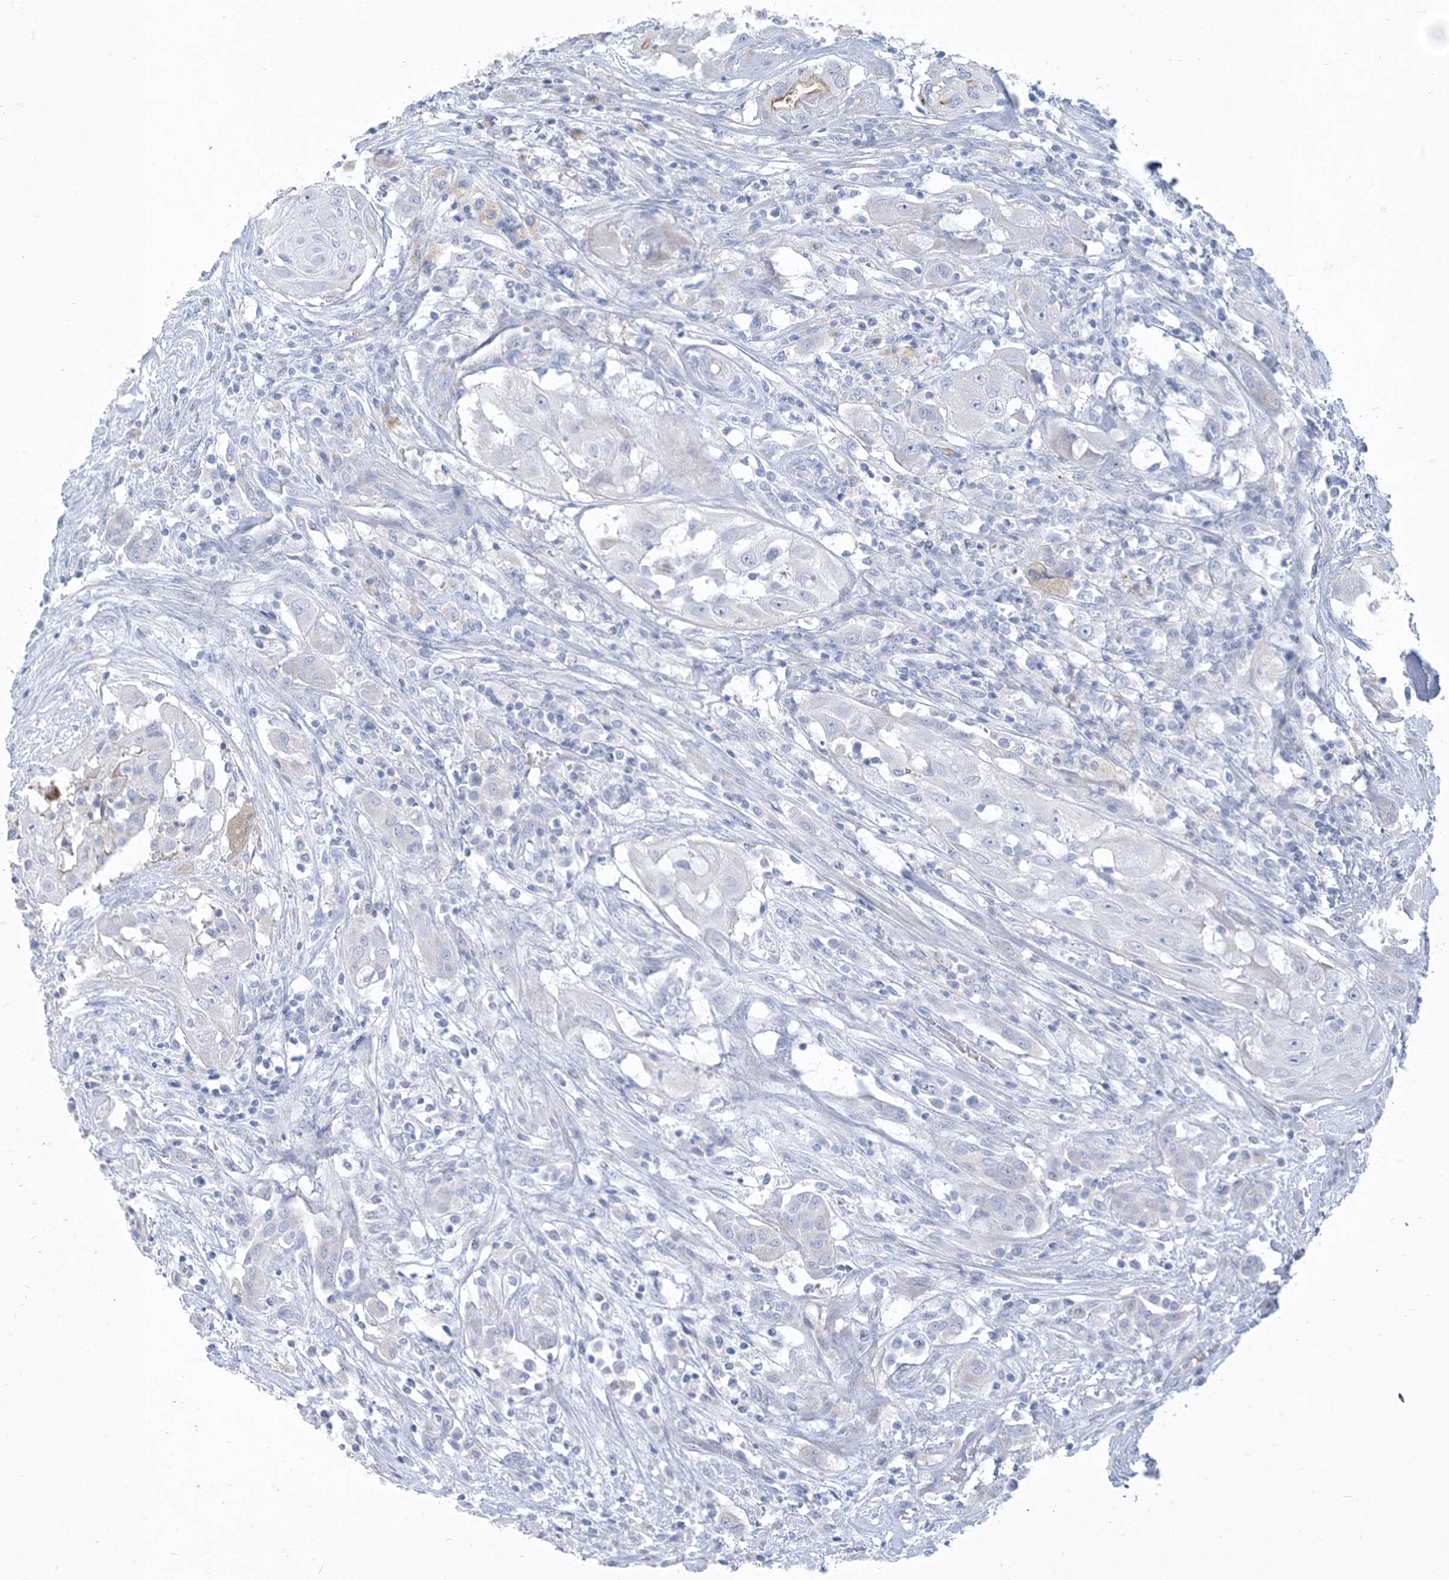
{"staining": {"intensity": "moderate", "quantity": "<25%", "location": "cytoplasmic/membranous"}, "tissue": "thyroid cancer", "cell_type": "Tumor cells", "image_type": "cancer", "snomed": [{"axis": "morphology", "description": "Papillary adenocarcinoma, NOS"}, {"axis": "topography", "description": "Thyroid gland"}], "caption": "The micrograph shows staining of papillary adenocarcinoma (thyroid), revealing moderate cytoplasmic/membranous protein staining (brown color) within tumor cells.", "gene": "MOXD1", "patient": {"sex": "female", "age": 59}}